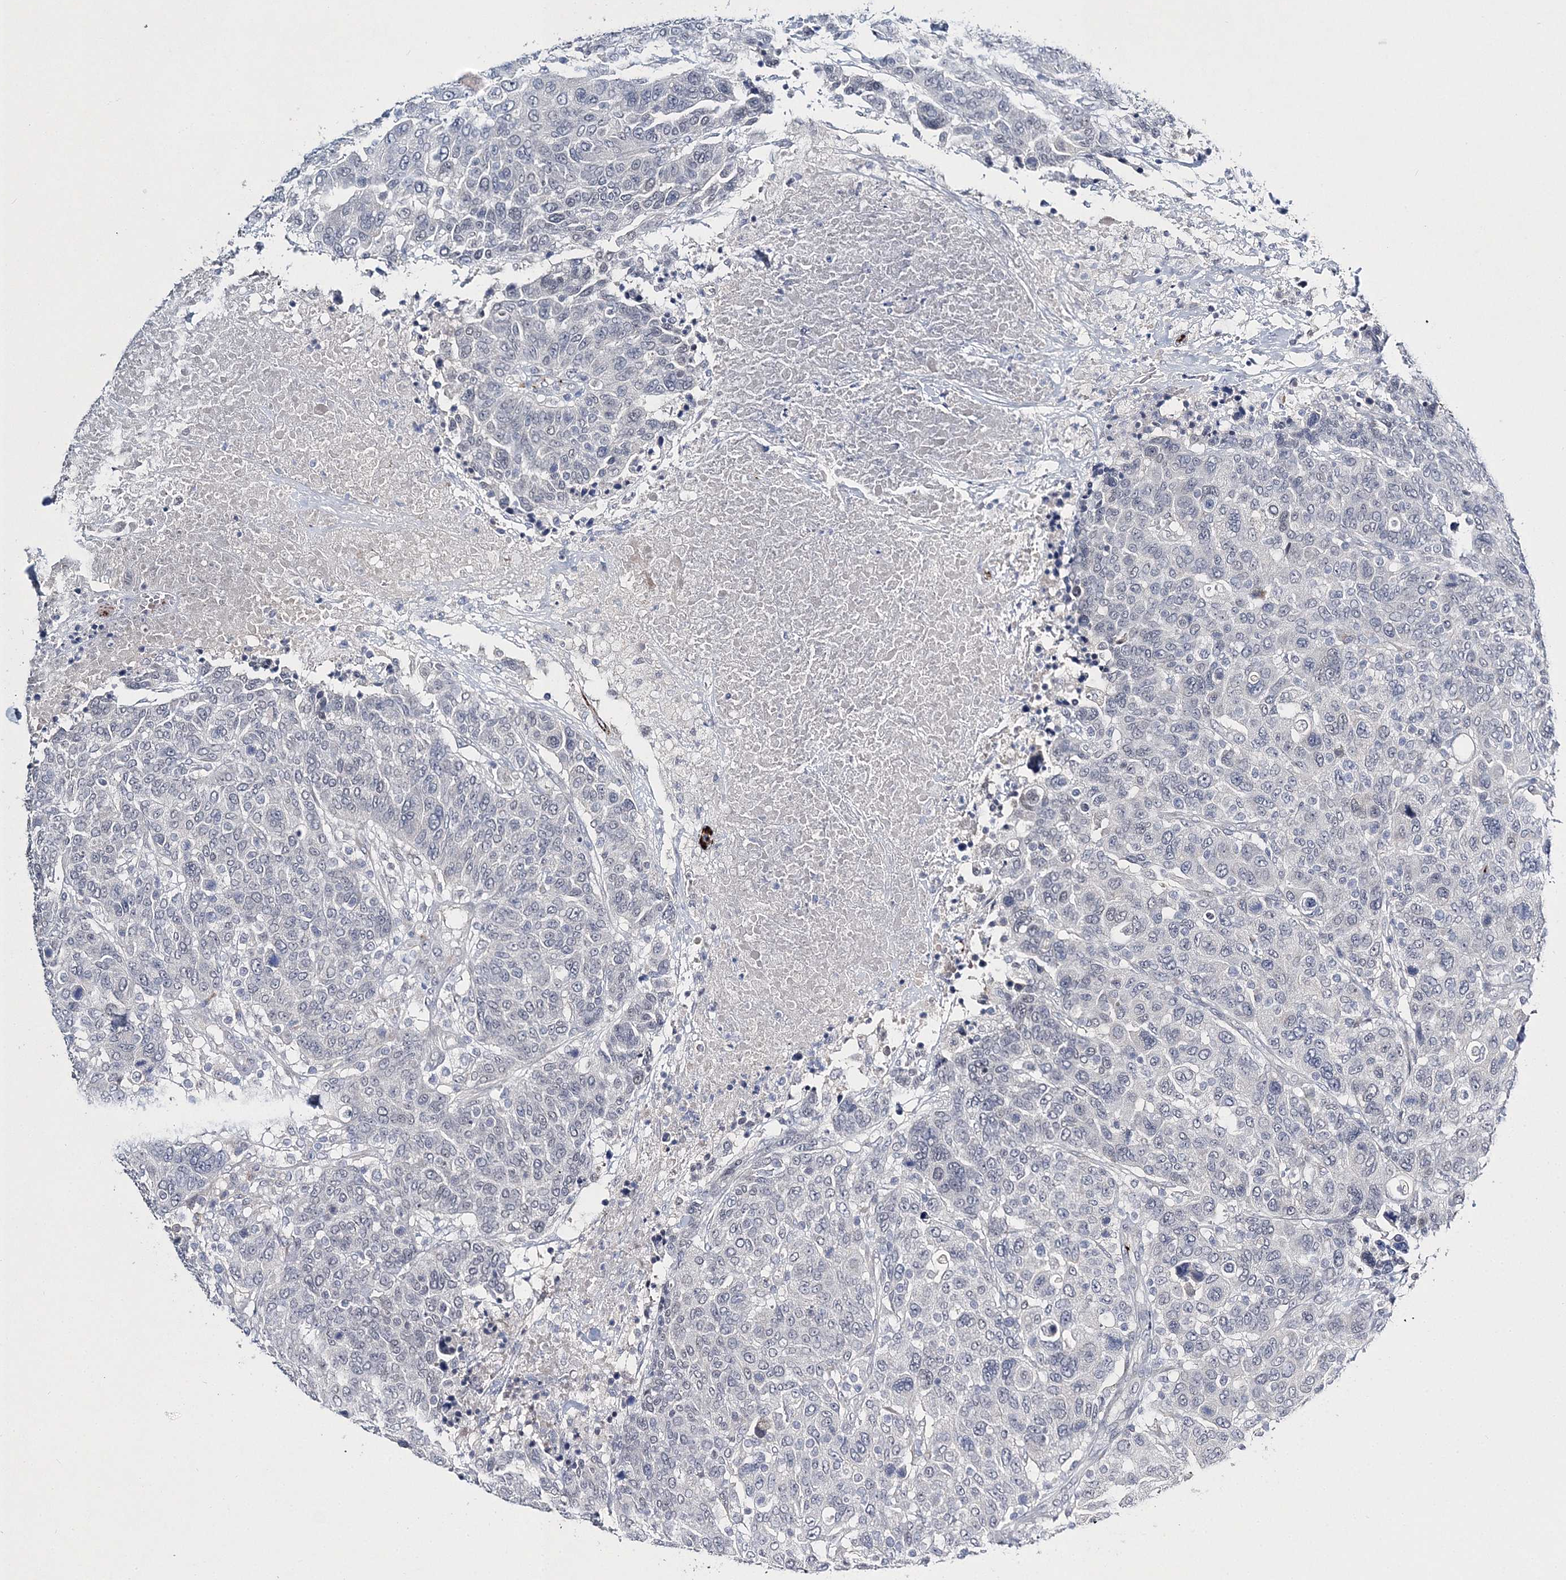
{"staining": {"intensity": "negative", "quantity": "none", "location": "none"}, "tissue": "breast cancer", "cell_type": "Tumor cells", "image_type": "cancer", "snomed": [{"axis": "morphology", "description": "Duct carcinoma"}, {"axis": "topography", "description": "Breast"}], "caption": "High magnification brightfield microscopy of invasive ductal carcinoma (breast) stained with DAB (3,3'-diaminobenzidine) (brown) and counterstained with hematoxylin (blue): tumor cells show no significant staining. The staining was performed using DAB to visualize the protein expression in brown, while the nuclei were stained in blue with hematoxylin (Magnification: 20x).", "gene": "MYOZ2", "patient": {"sex": "female", "age": 37}}